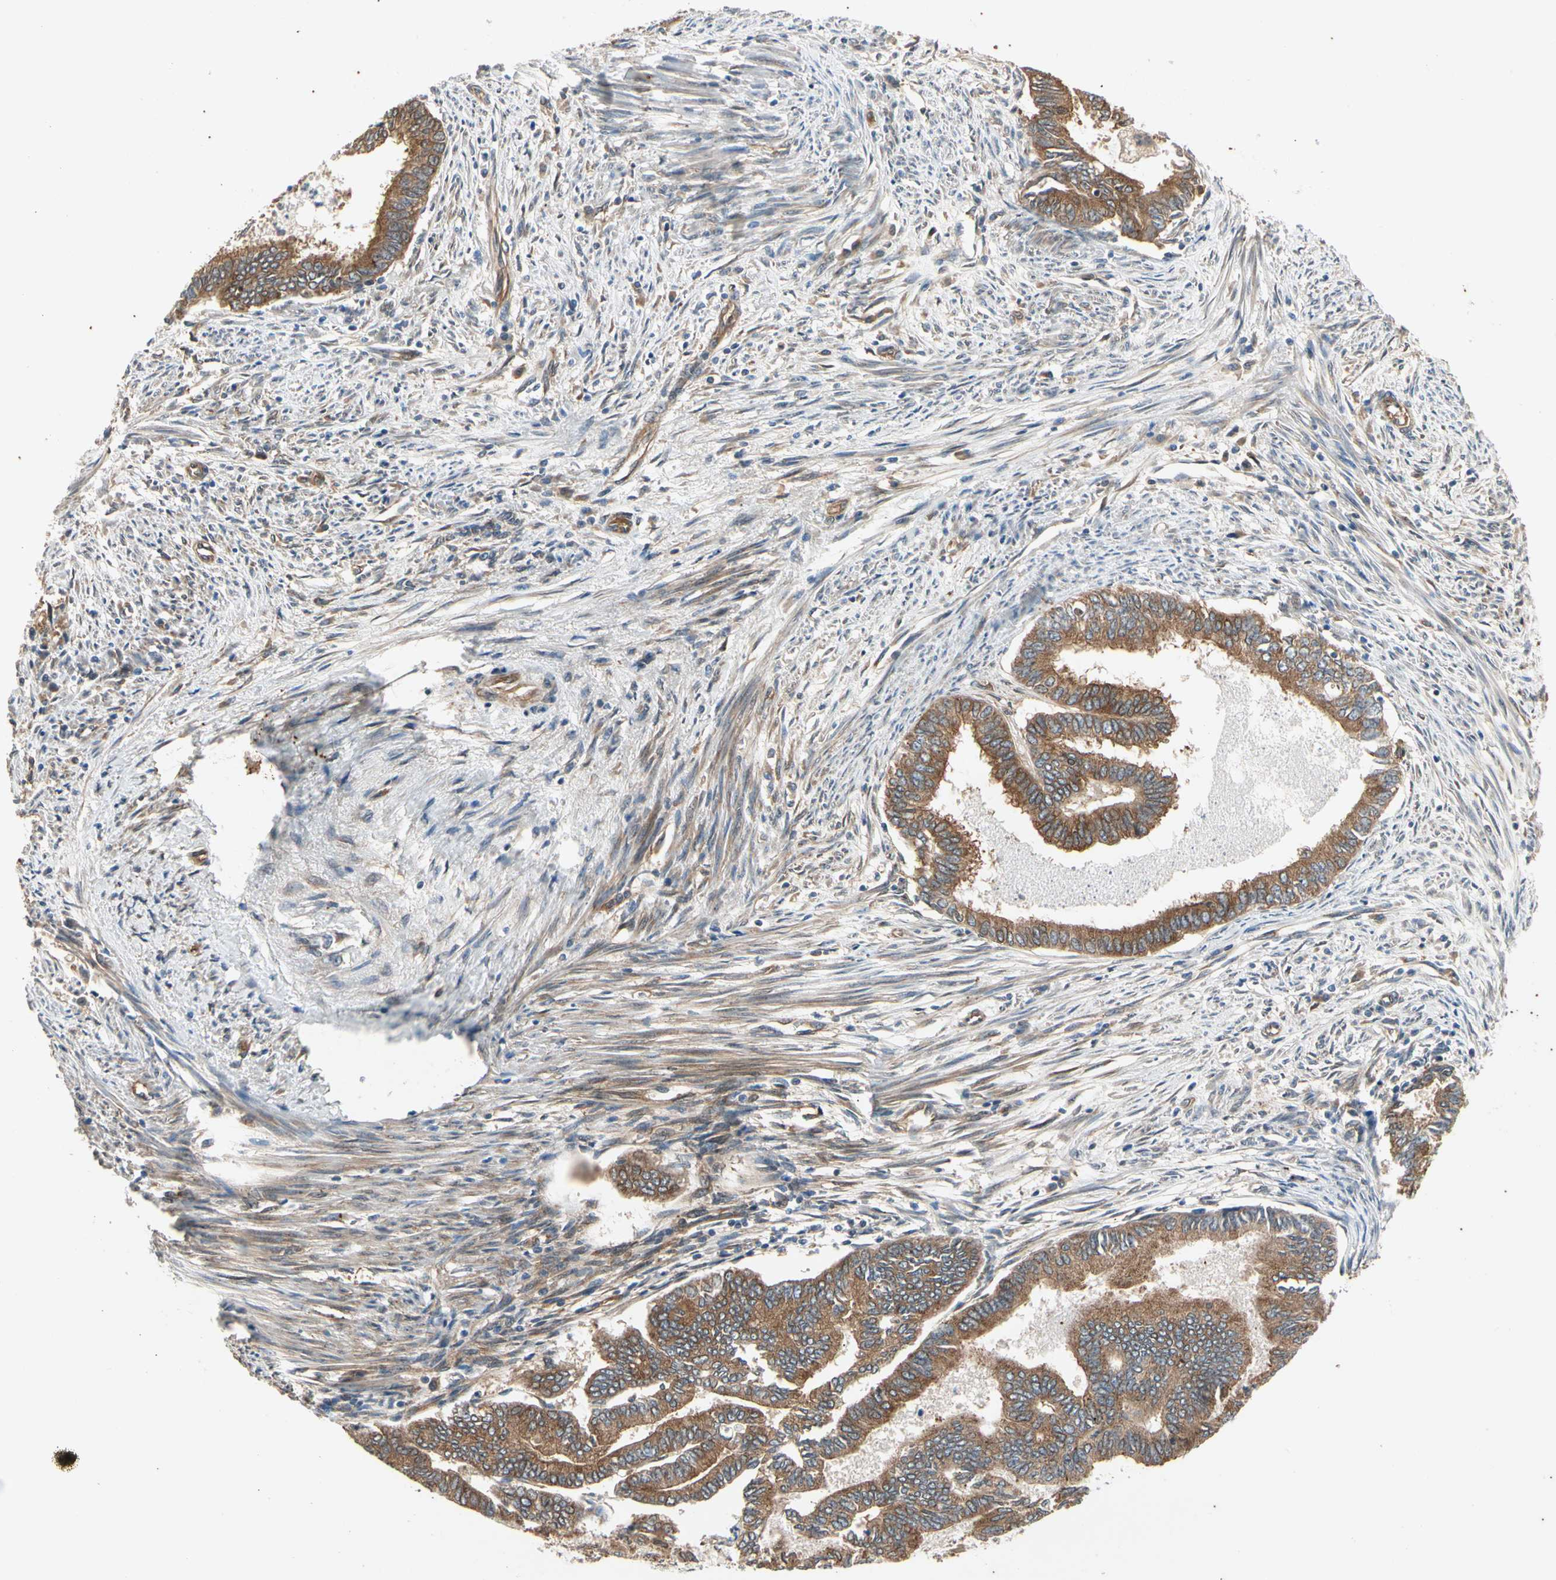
{"staining": {"intensity": "strong", "quantity": ">75%", "location": "cytoplasmic/membranous"}, "tissue": "endometrial cancer", "cell_type": "Tumor cells", "image_type": "cancer", "snomed": [{"axis": "morphology", "description": "Adenocarcinoma, NOS"}, {"axis": "topography", "description": "Endometrium"}], "caption": "Immunohistochemistry image of neoplastic tissue: adenocarcinoma (endometrial) stained using immunohistochemistry reveals high levels of strong protein expression localized specifically in the cytoplasmic/membranous of tumor cells, appearing as a cytoplasmic/membranous brown color.", "gene": "ROCK2", "patient": {"sex": "female", "age": 86}}